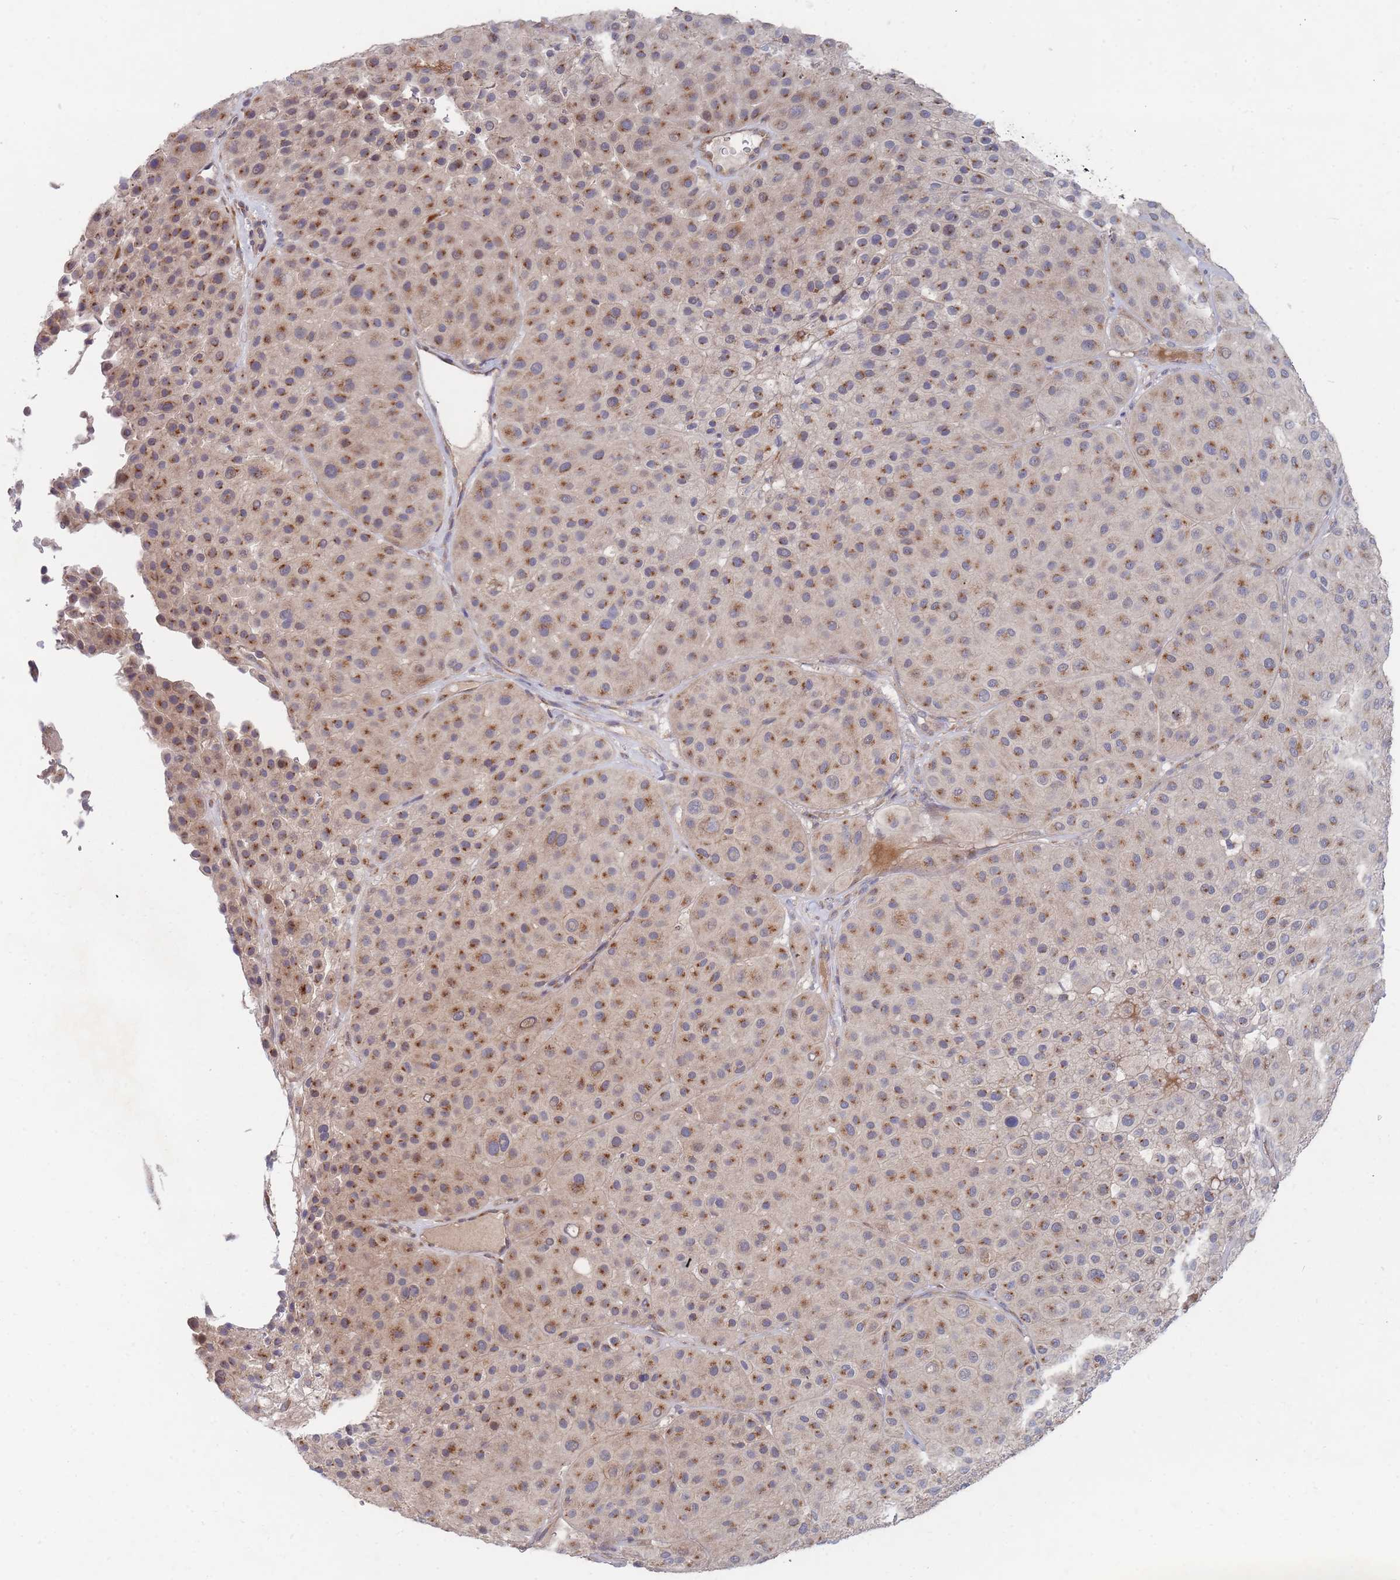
{"staining": {"intensity": "moderate", "quantity": "25%-75%", "location": "cytoplasmic/membranous"}, "tissue": "melanoma", "cell_type": "Tumor cells", "image_type": "cancer", "snomed": [{"axis": "morphology", "description": "Malignant melanoma, Metastatic site"}, {"axis": "topography", "description": "Smooth muscle"}], "caption": "The immunohistochemical stain labels moderate cytoplasmic/membranous expression in tumor cells of malignant melanoma (metastatic site) tissue.", "gene": "SLC35F5", "patient": {"sex": "male", "age": 41}}